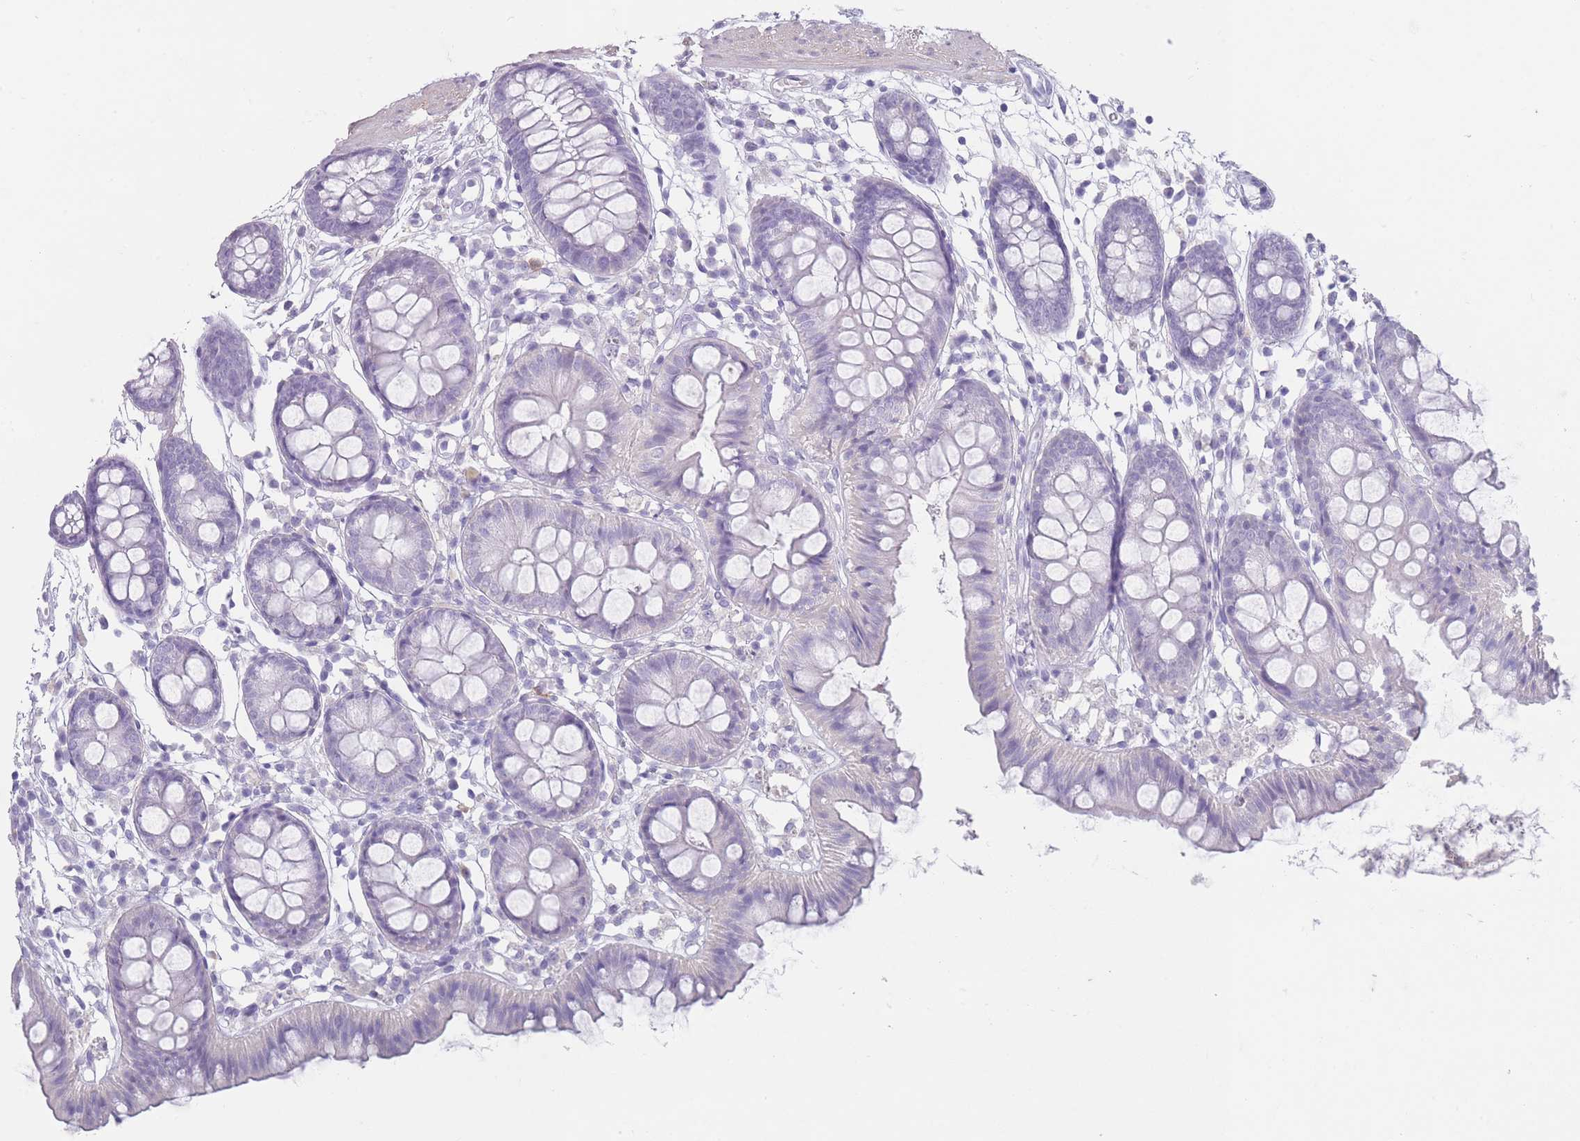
{"staining": {"intensity": "weak", "quantity": "25%-75%", "location": "cytoplasmic/membranous"}, "tissue": "colon", "cell_type": "Endothelial cells", "image_type": "normal", "snomed": [{"axis": "morphology", "description": "Normal tissue, NOS"}, {"axis": "topography", "description": "Colon"}], "caption": "A brown stain shows weak cytoplasmic/membranous expression of a protein in endothelial cells of benign colon.", "gene": "RHBG", "patient": {"sex": "female", "age": 84}}